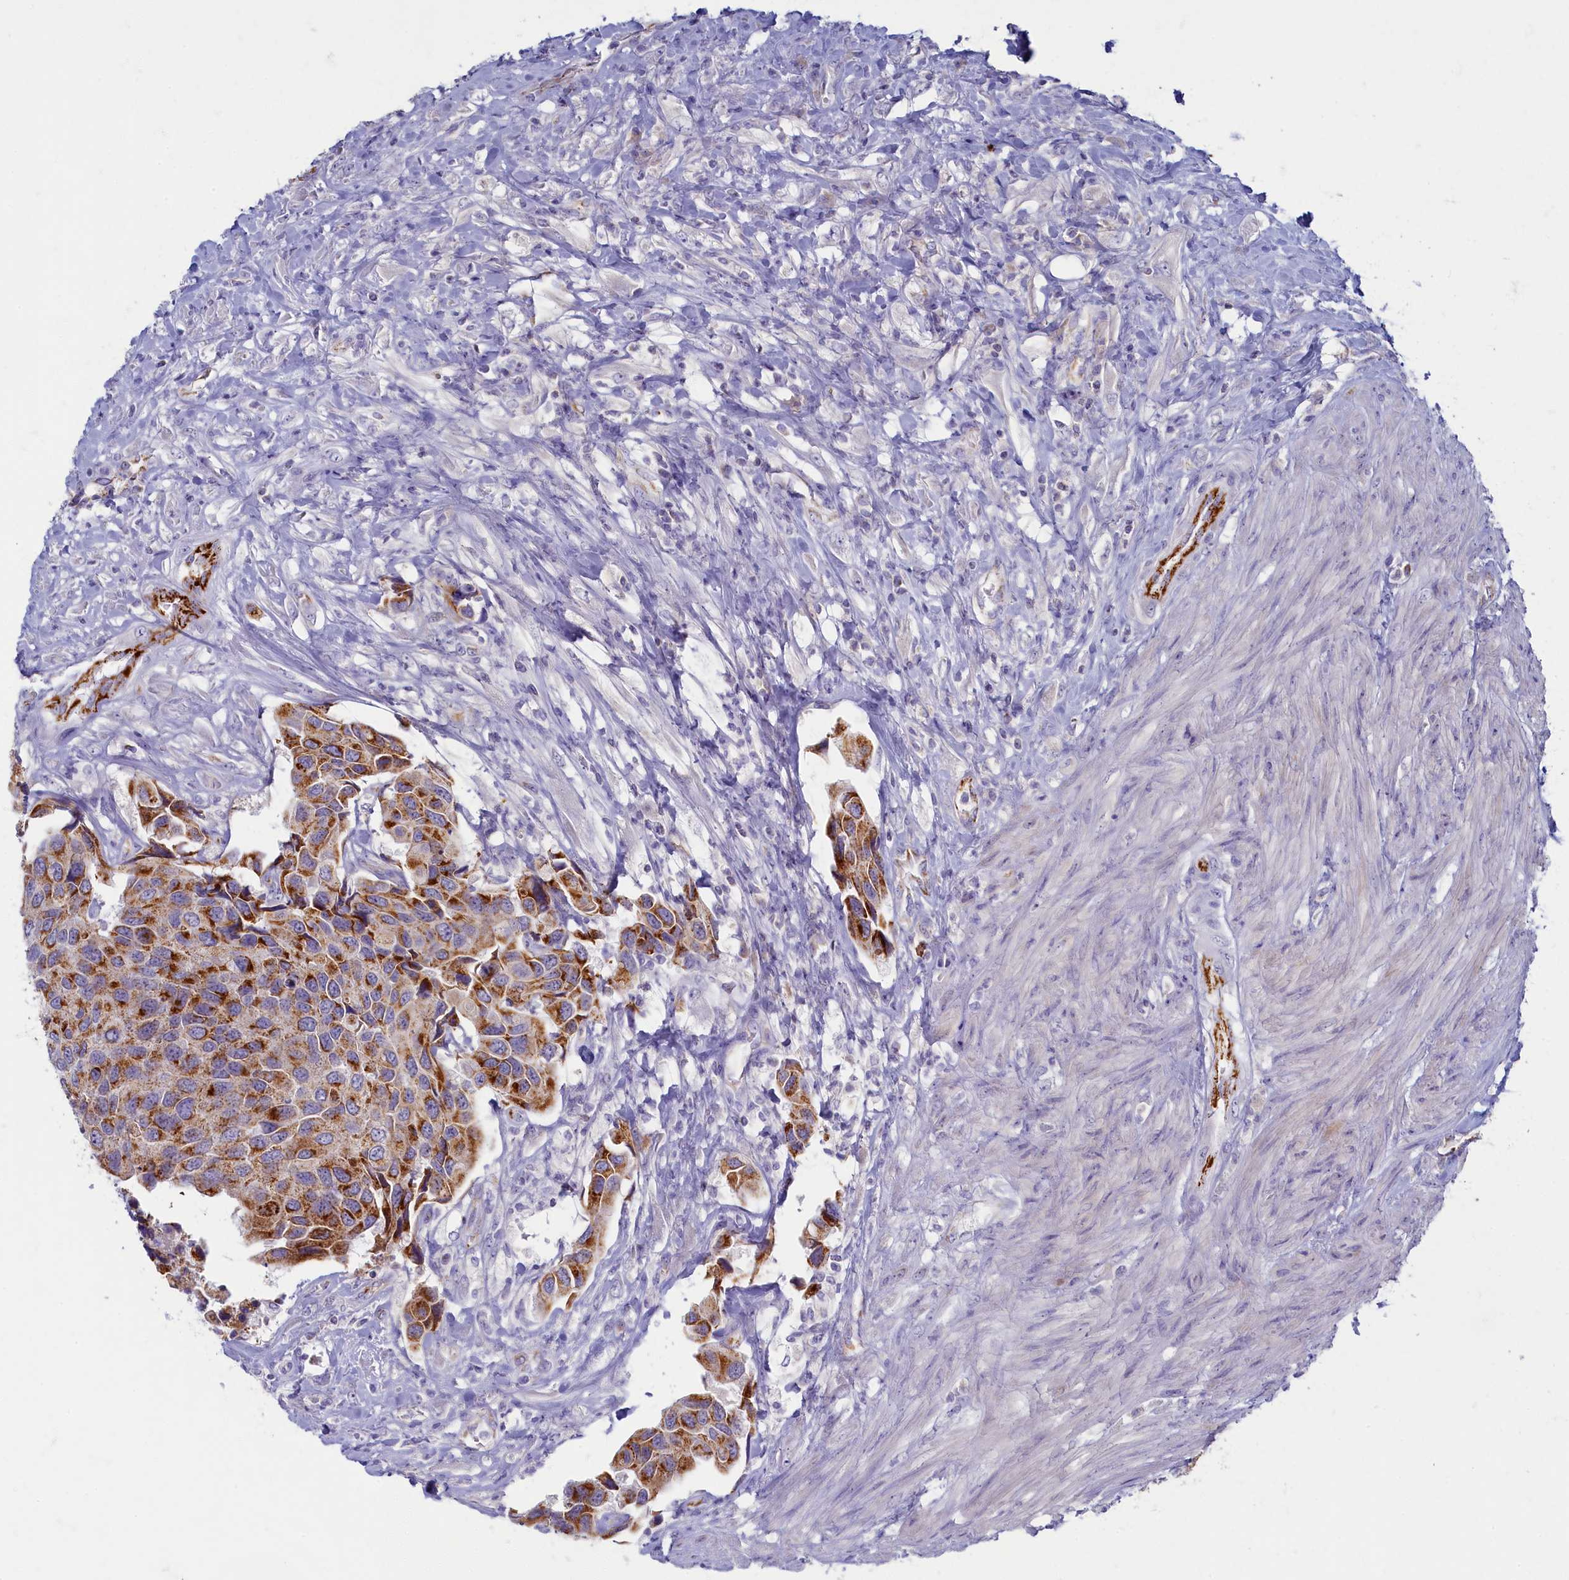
{"staining": {"intensity": "strong", "quantity": ">75%", "location": "cytoplasmic/membranous"}, "tissue": "urothelial cancer", "cell_type": "Tumor cells", "image_type": "cancer", "snomed": [{"axis": "morphology", "description": "Urothelial carcinoma, High grade"}, {"axis": "topography", "description": "Urinary bladder"}], "caption": "A photomicrograph showing strong cytoplasmic/membranous positivity in about >75% of tumor cells in urothelial carcinoma (high-grade), as visualized by brown immunohistochemical staining.", "gene": "OCIAD2", "patient": {"sex": "male", "age": 74}}